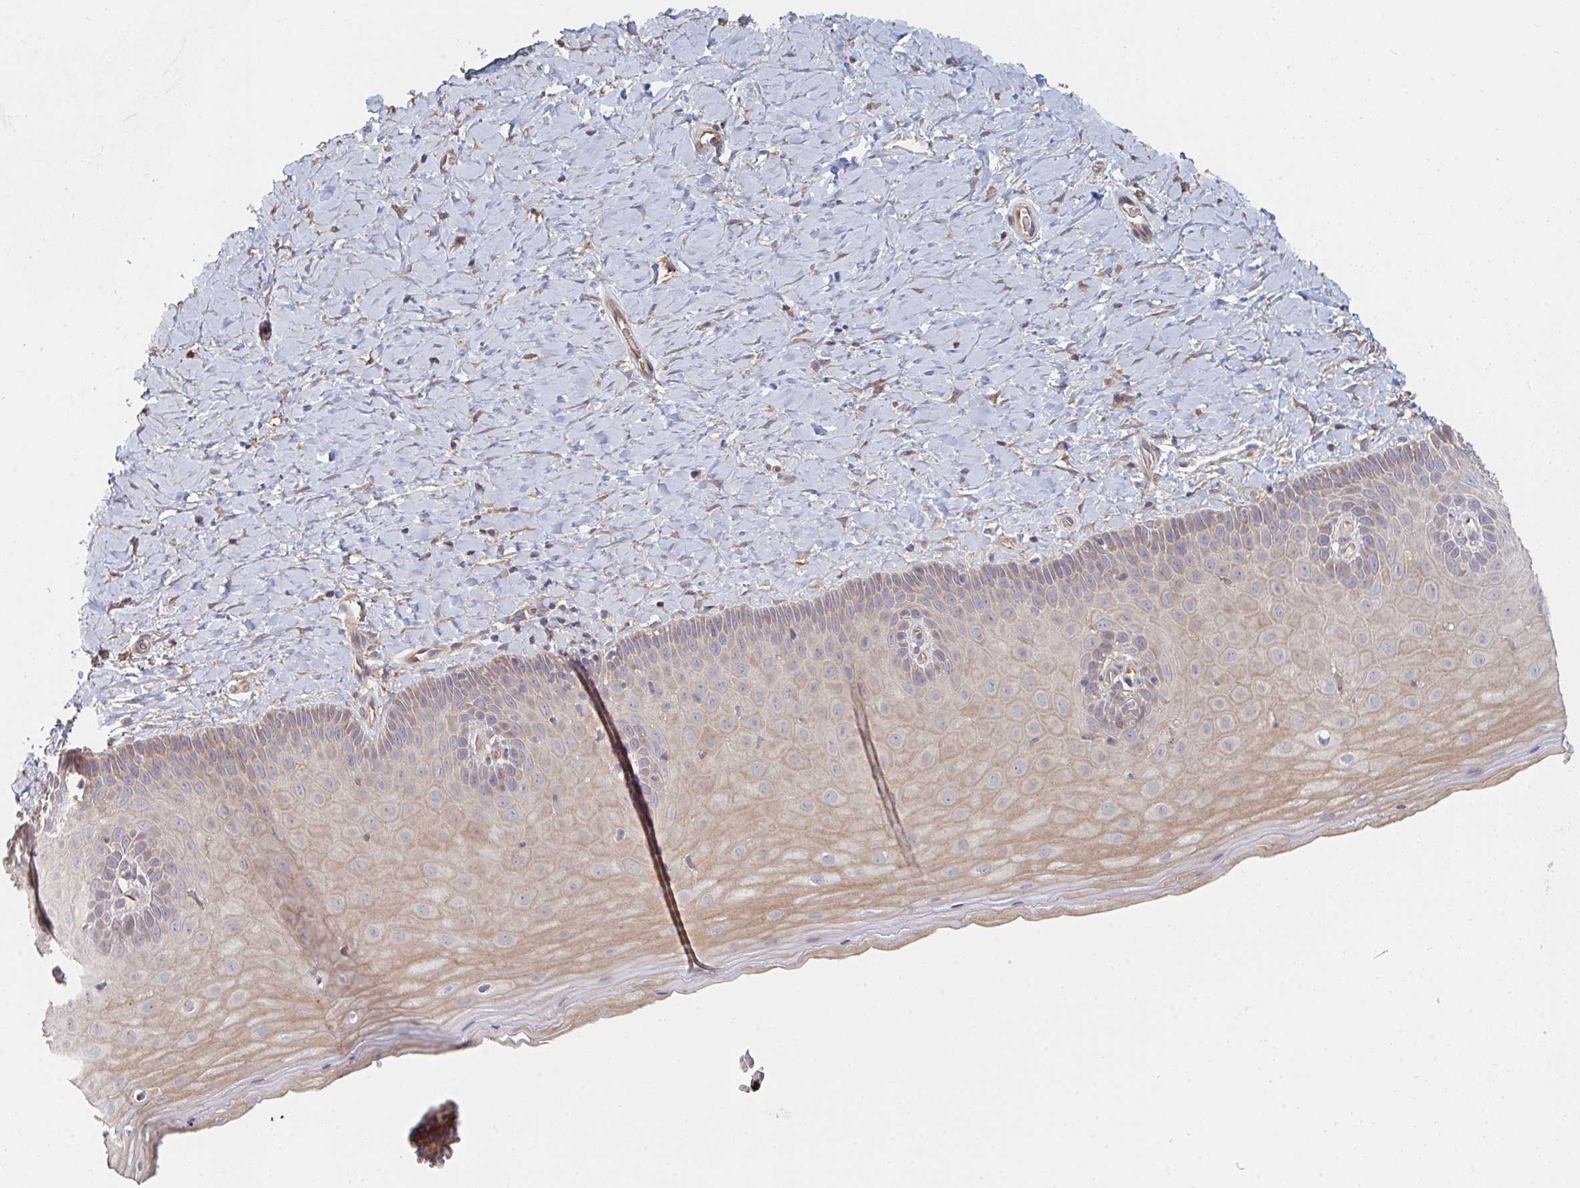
{"staining": {"intensity": "moderate", "quantity": ">75%", "location": "cytoplasmic/membranous"}, "tissue": "cervix", "cell_type": "Glandular cells", "image_type": "normal", "snomed": [{"axis": "morphology", "description": "Normal tissue, NOS"}, {"axis": "topography", "description": "Cervix"}], "caption": "Immunohistochemistry of normal cervix reveals medium levels of moderate cytoplasmic/membranous positivity in about >75% of glandular cells. (DAB IHC with brightfield microscopy, high magnification).", "gene": "PTEN", "patient": {"sex": "female", "age": 37}}